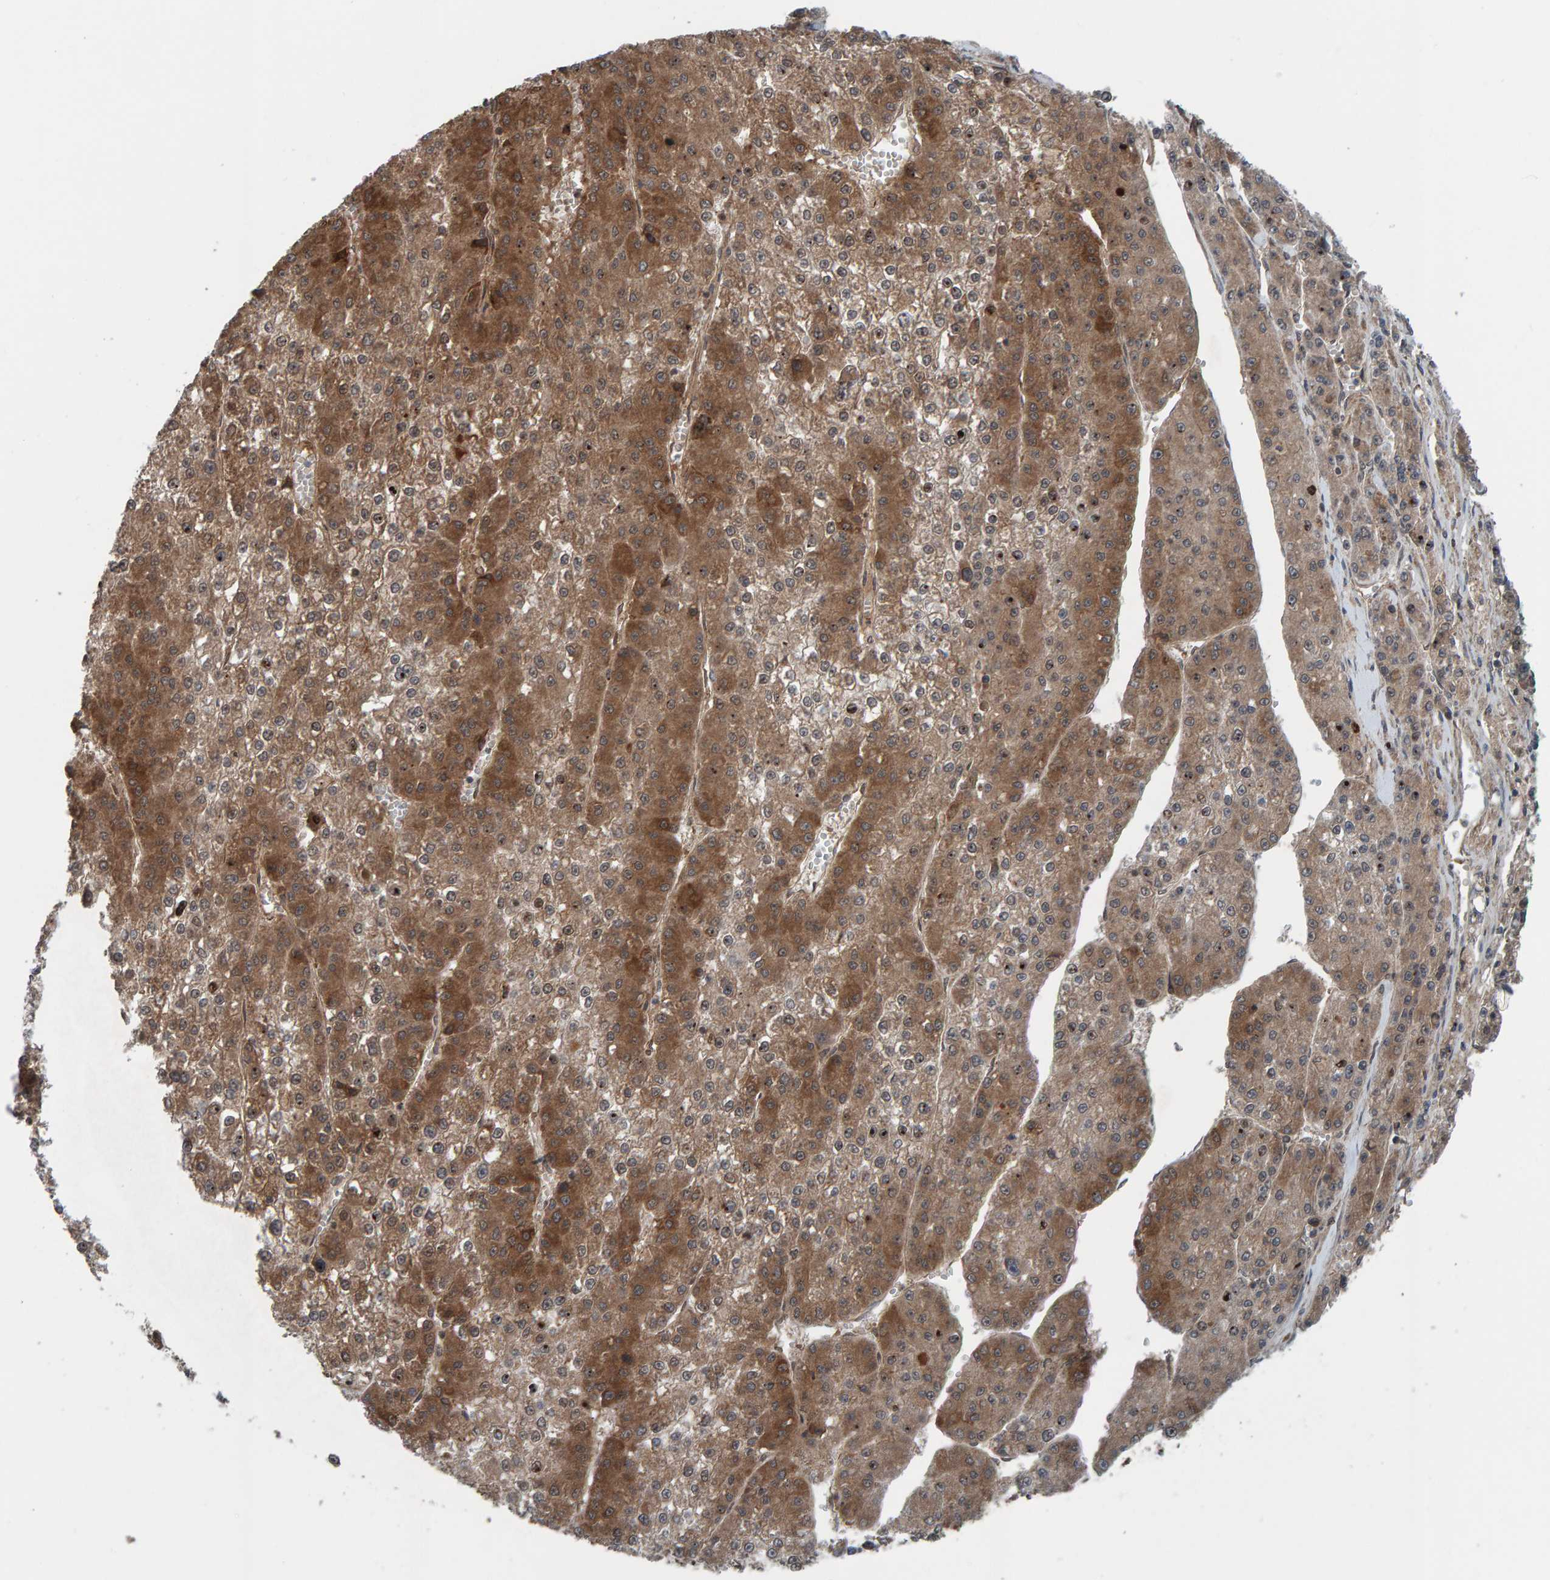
{"staining": {"intensity": "moderate", "quantity": ">75%", "location": "cytoplasmic/membranous"}, "tissue": "liver cancer", "cell_type": "Tumor cells", "image_type": "cancer", "snomed": [{"axis": "morphology", "description": "Carcinoma, Hepatocellular, NOS"}, {"axis": "topography", "description": "Liver"}], "caption": "Brown immunohistochemical staining in human liver hepatocellular carcinoma shows moderate cytoplasmic/membranous staining in approximately >75% of tumor cells.", "gene": "CUEDC1", "patient": {"sex": "female", "age": 73}}